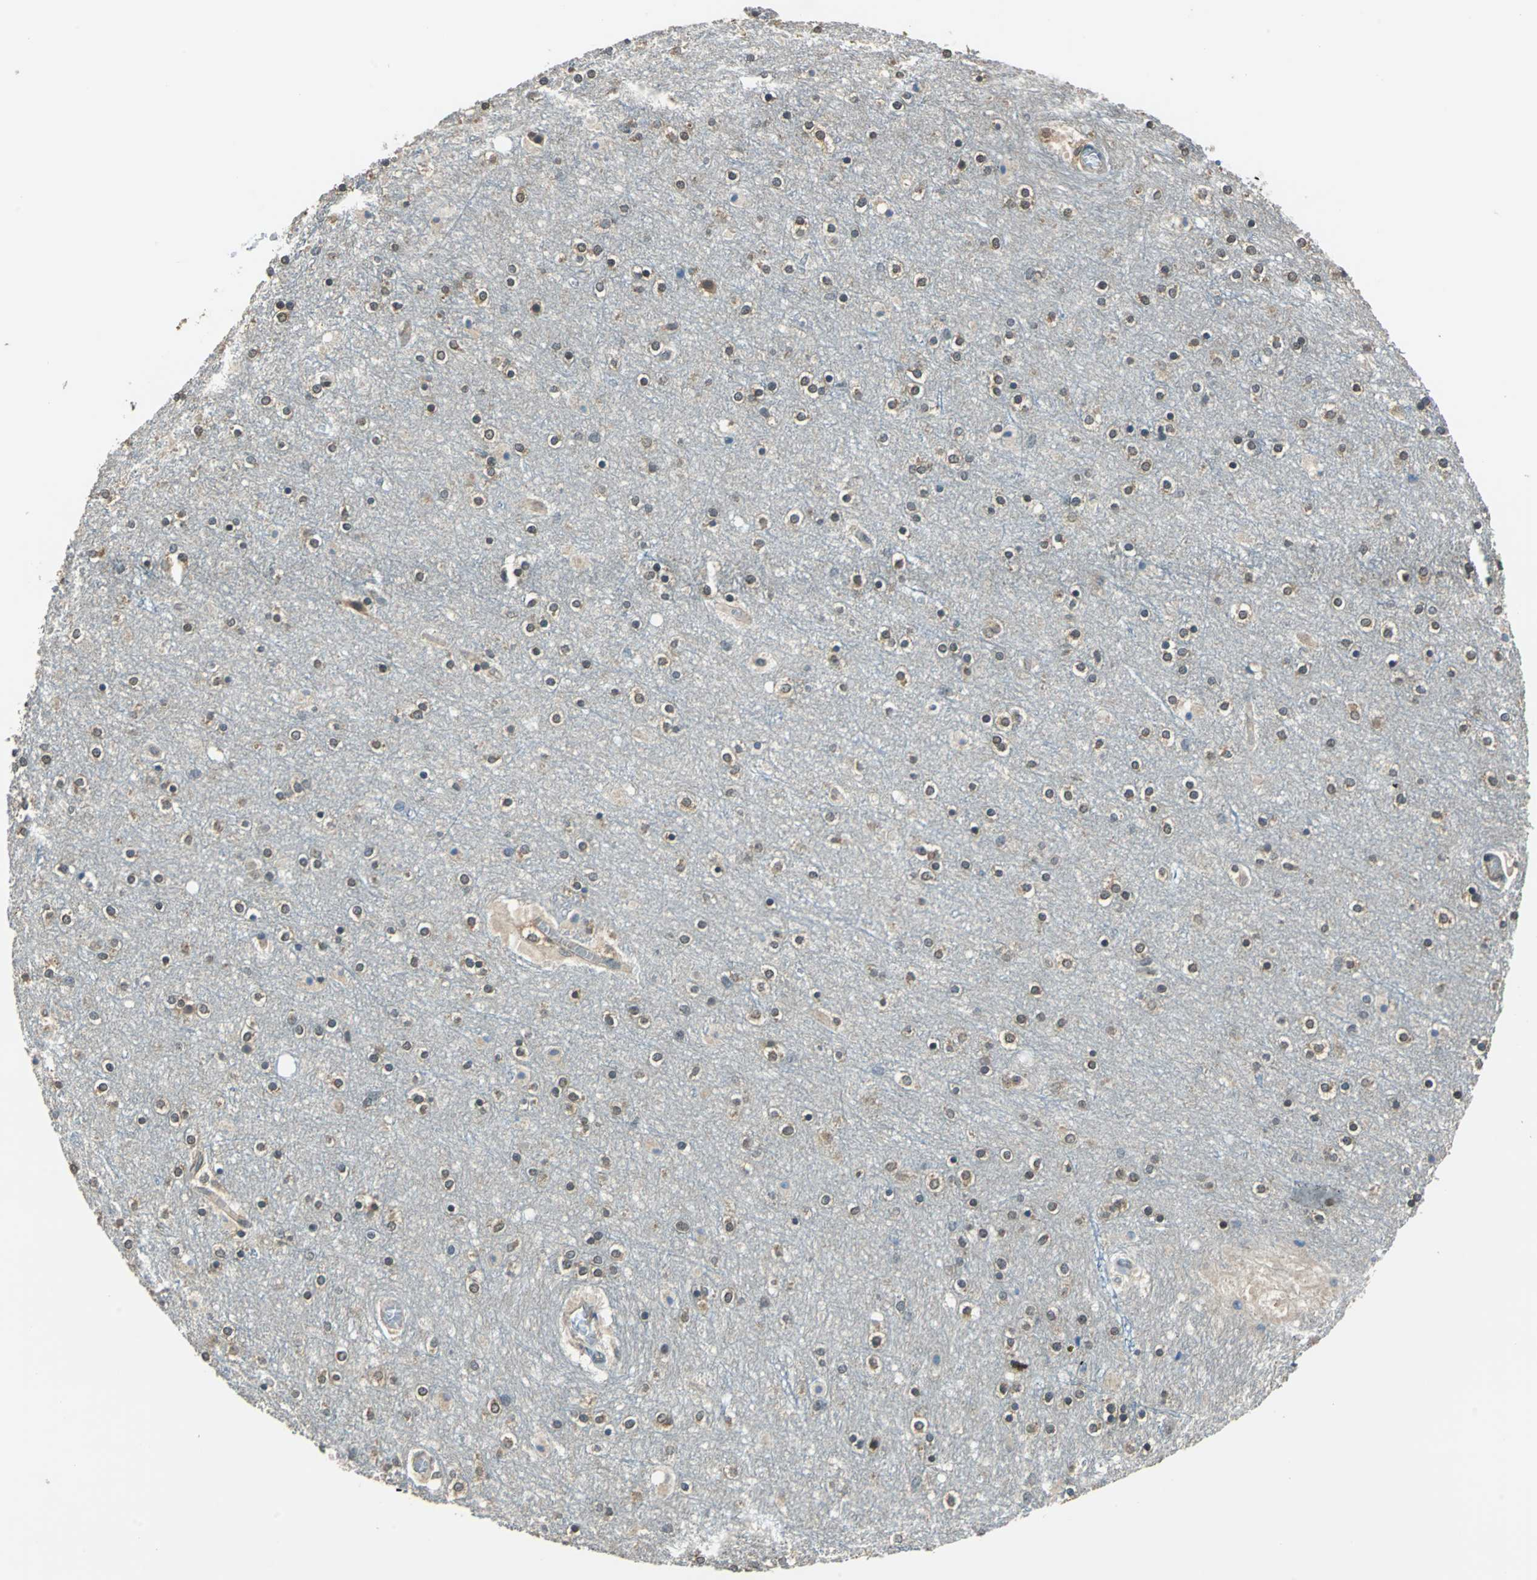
{"staining": {"intensity": "weak", "quantity": ">75%", "location": "cytoplasmic/membranous"}, "tissue": "cerebral cortex", "cell_type": "Endothelial cells", "image_type": "normal", "snomed": [{"axis": "morphology", "description": "Normal tissue, NOS"}, {"axis": "topography", "description": "Cerebral cortex"}], "caption": "DAB (3,3'-diaminobenzidine) immunohistochemical staining of benign human cerebral cortex shows weak cytoplasmic/membranous protein expression in approximately >75% of endothelial cells.", "gene": "FKBP4", "patient": {"sex": "female", "age": 54}}